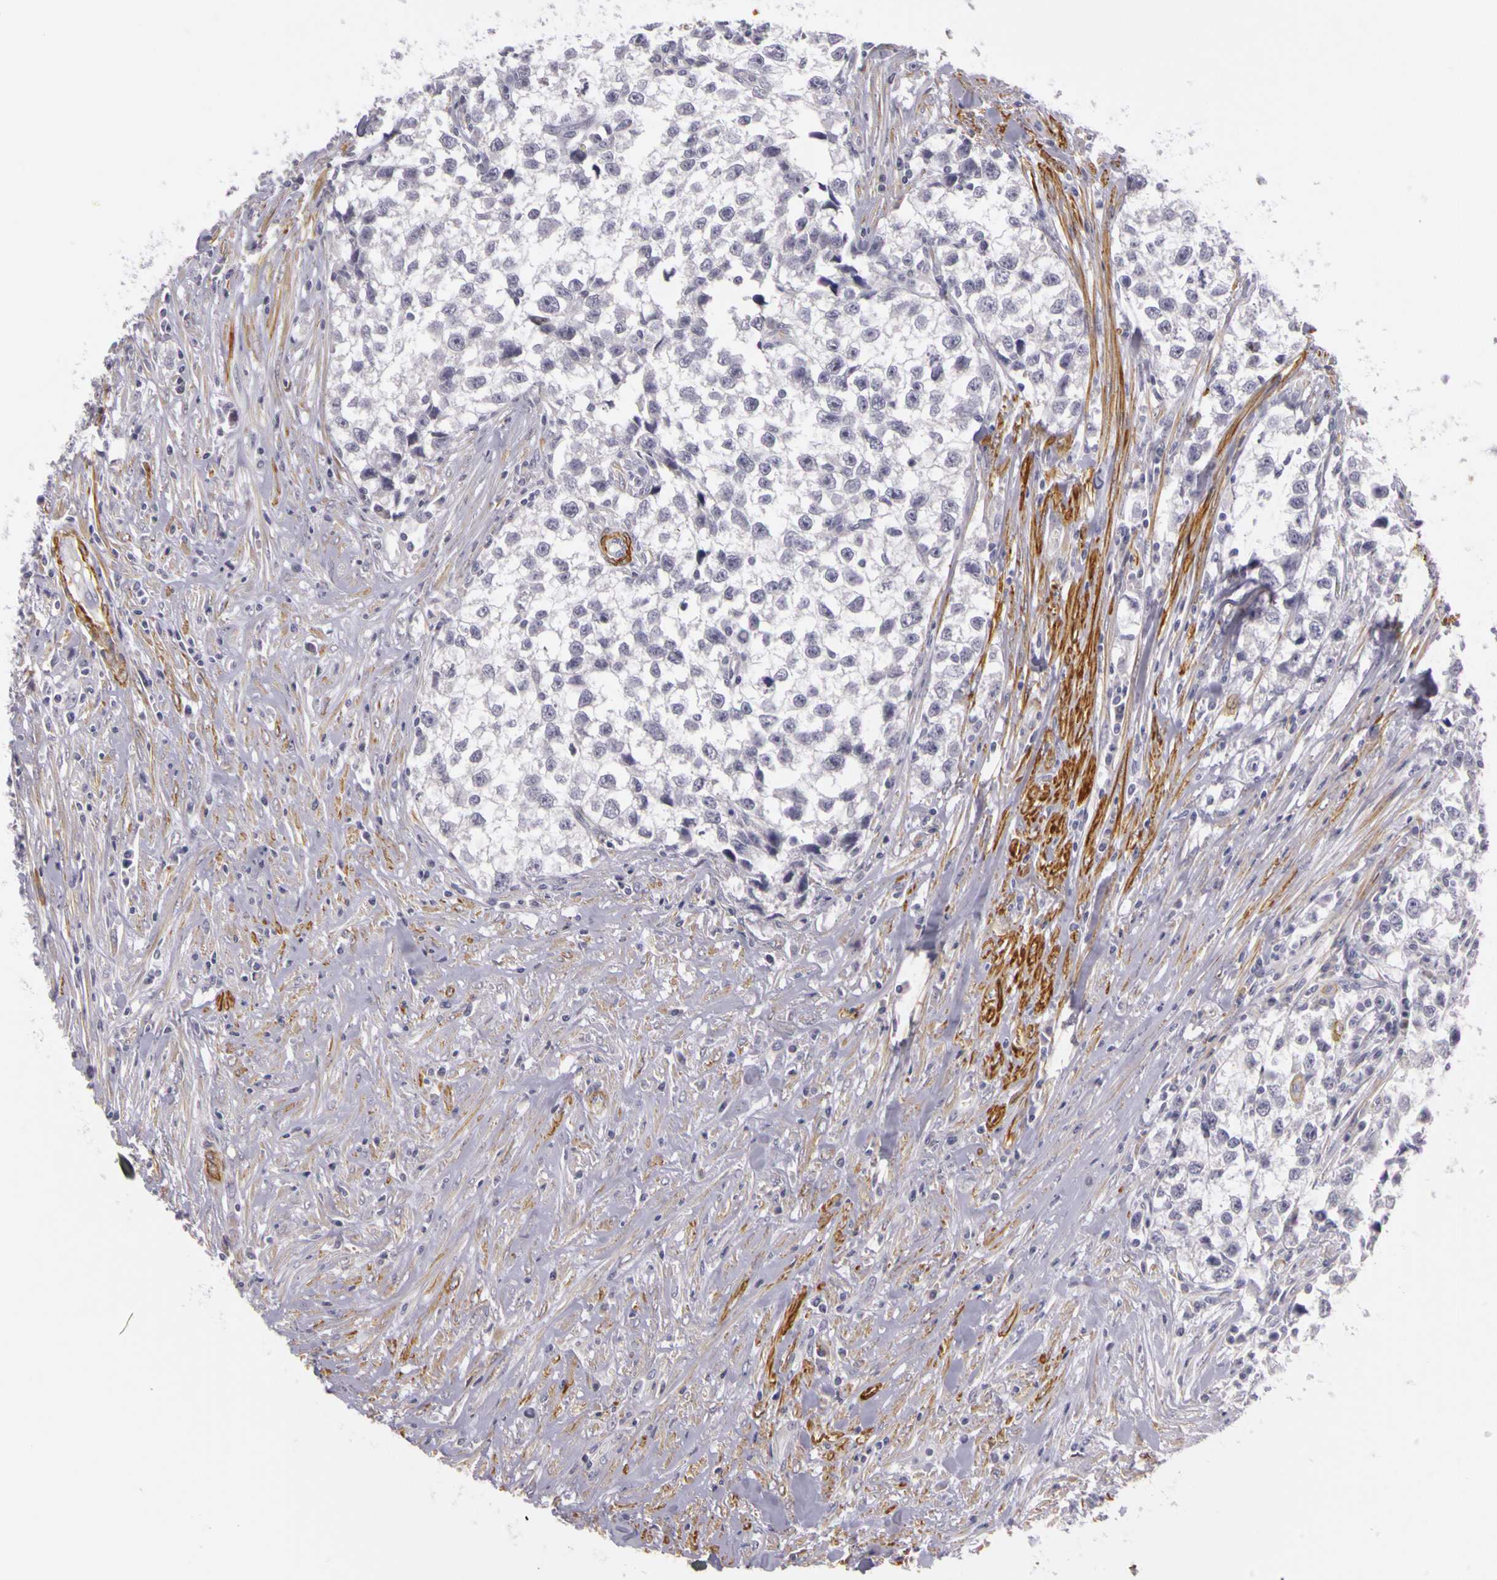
{"staining": {"intensity": "negative", "quantity": "none", "location": "none"}, "tissue": "testis cancer", "cell_type": "Tumor cells", "image_type": "cancer", "snomed": [{"axis": "morphology", "description": "Seminoma, NOS"}, {"axis": "morphology", "description": "Carcinoma, Embryonal, NOS"}, {"axis": "topography", "description": "Testis"}], "caption": "High magnification brightfield microscopy of testis embryonal carcinoma stained with DAB (brown) and counterstained with hematoxylin (blue): tumor cells show no significant expression.", "gene": "CNTN2", "patient": {"sex": "male", "age": 30}}